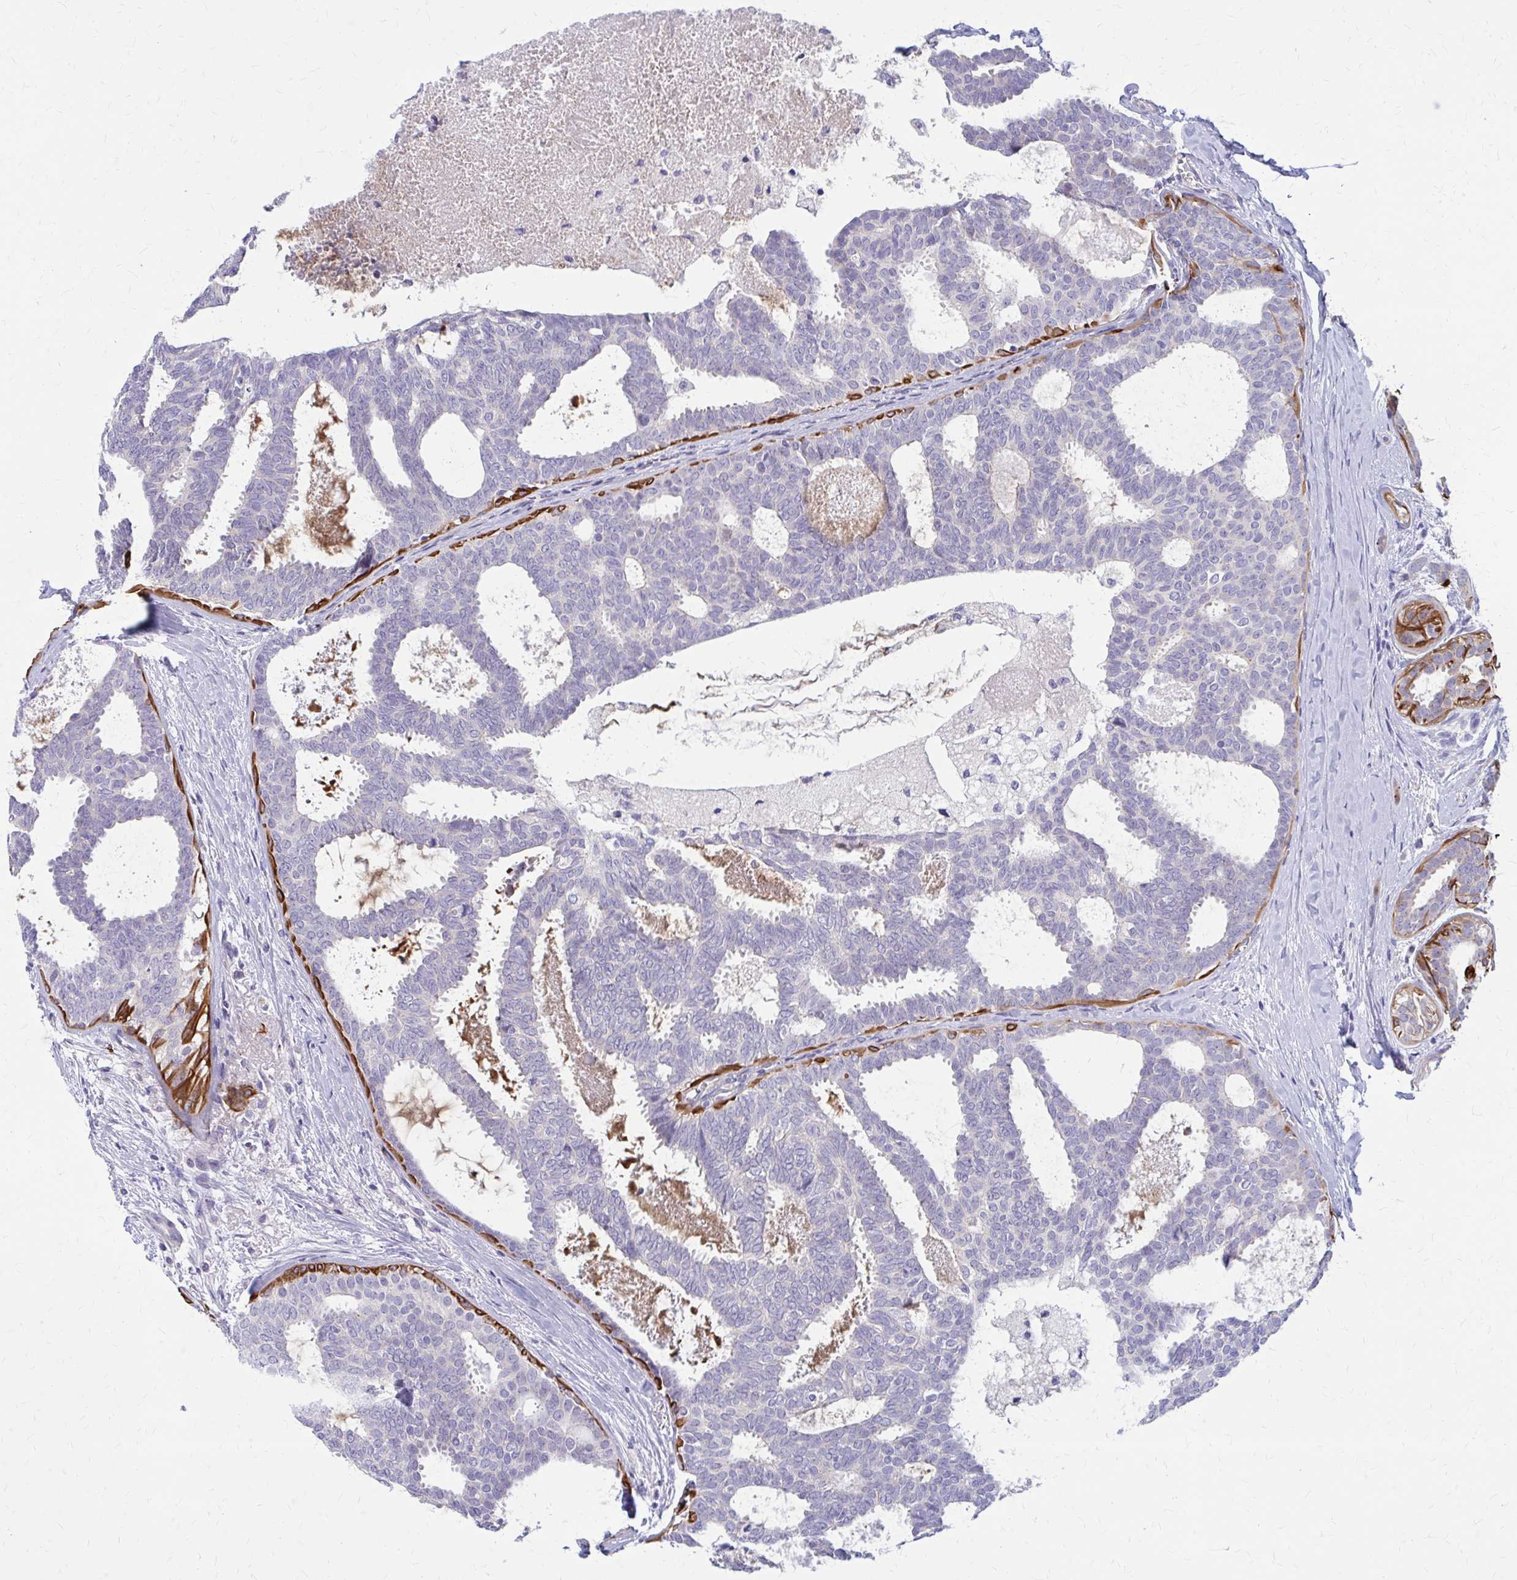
{"staining": {"intensity": "negative", "quantity": "none", "location": "none"}, "tissue": "breast cancer", "cell_type": "Tumor cells", "image_type": "cancer", "snomed": [{"axis": "morphology", "description": "Intraductal carcinoma, in situ"}, {"axis": "morphology", "description": "Duct carcinoma"}, {"axis": "morphology", "description": "Lobular carcinoma, in situ"}, {"axis": "topography", "description": "Breast"}], "caption": "Tumor cells are negative for protein expression in human breast intraductal carcinoma,  in situ. Nuclei are stained in blue.", "gene": "GLYATL2", "patient": {"sex": "female", "age": 44}}